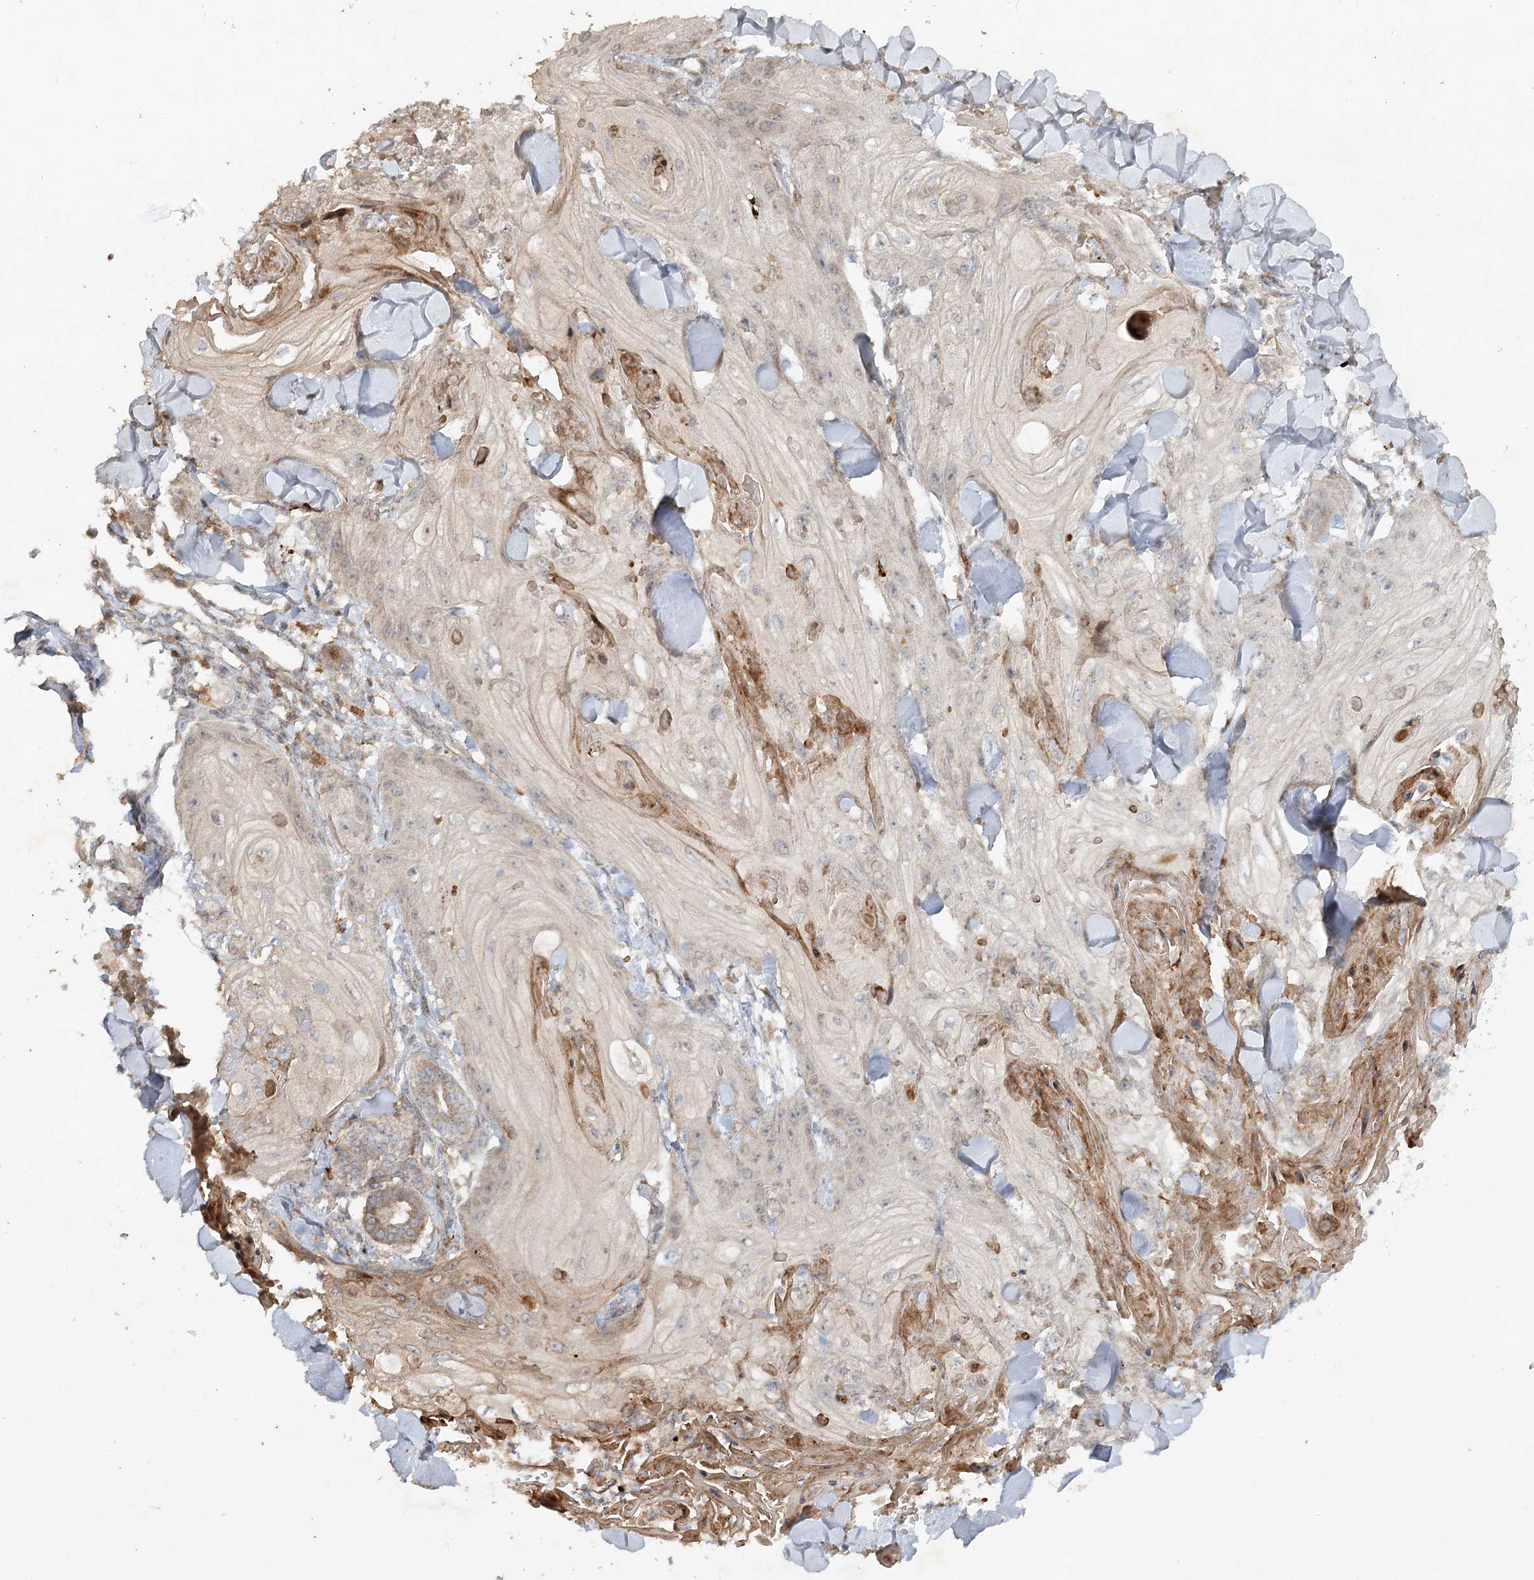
{"staining": {"intensity": "negative", "quantity": "none", "location": "none"}, "tissue": "skin cancer", "cell_type": "Tumor cells", "image_type": "cancer", "snomed": [{"axis": "morphology", "description": "Squamous cell carcinoma, NOS"}, {"axis": "topography", "description": "Skin"}], "caption": "Immunohistochemical staining of human skin squamous cell carcinoma shows no significant positivity in tumor cells.", "gene": "KBTBD4", "patient": {"sex": "male", "age": 74}}